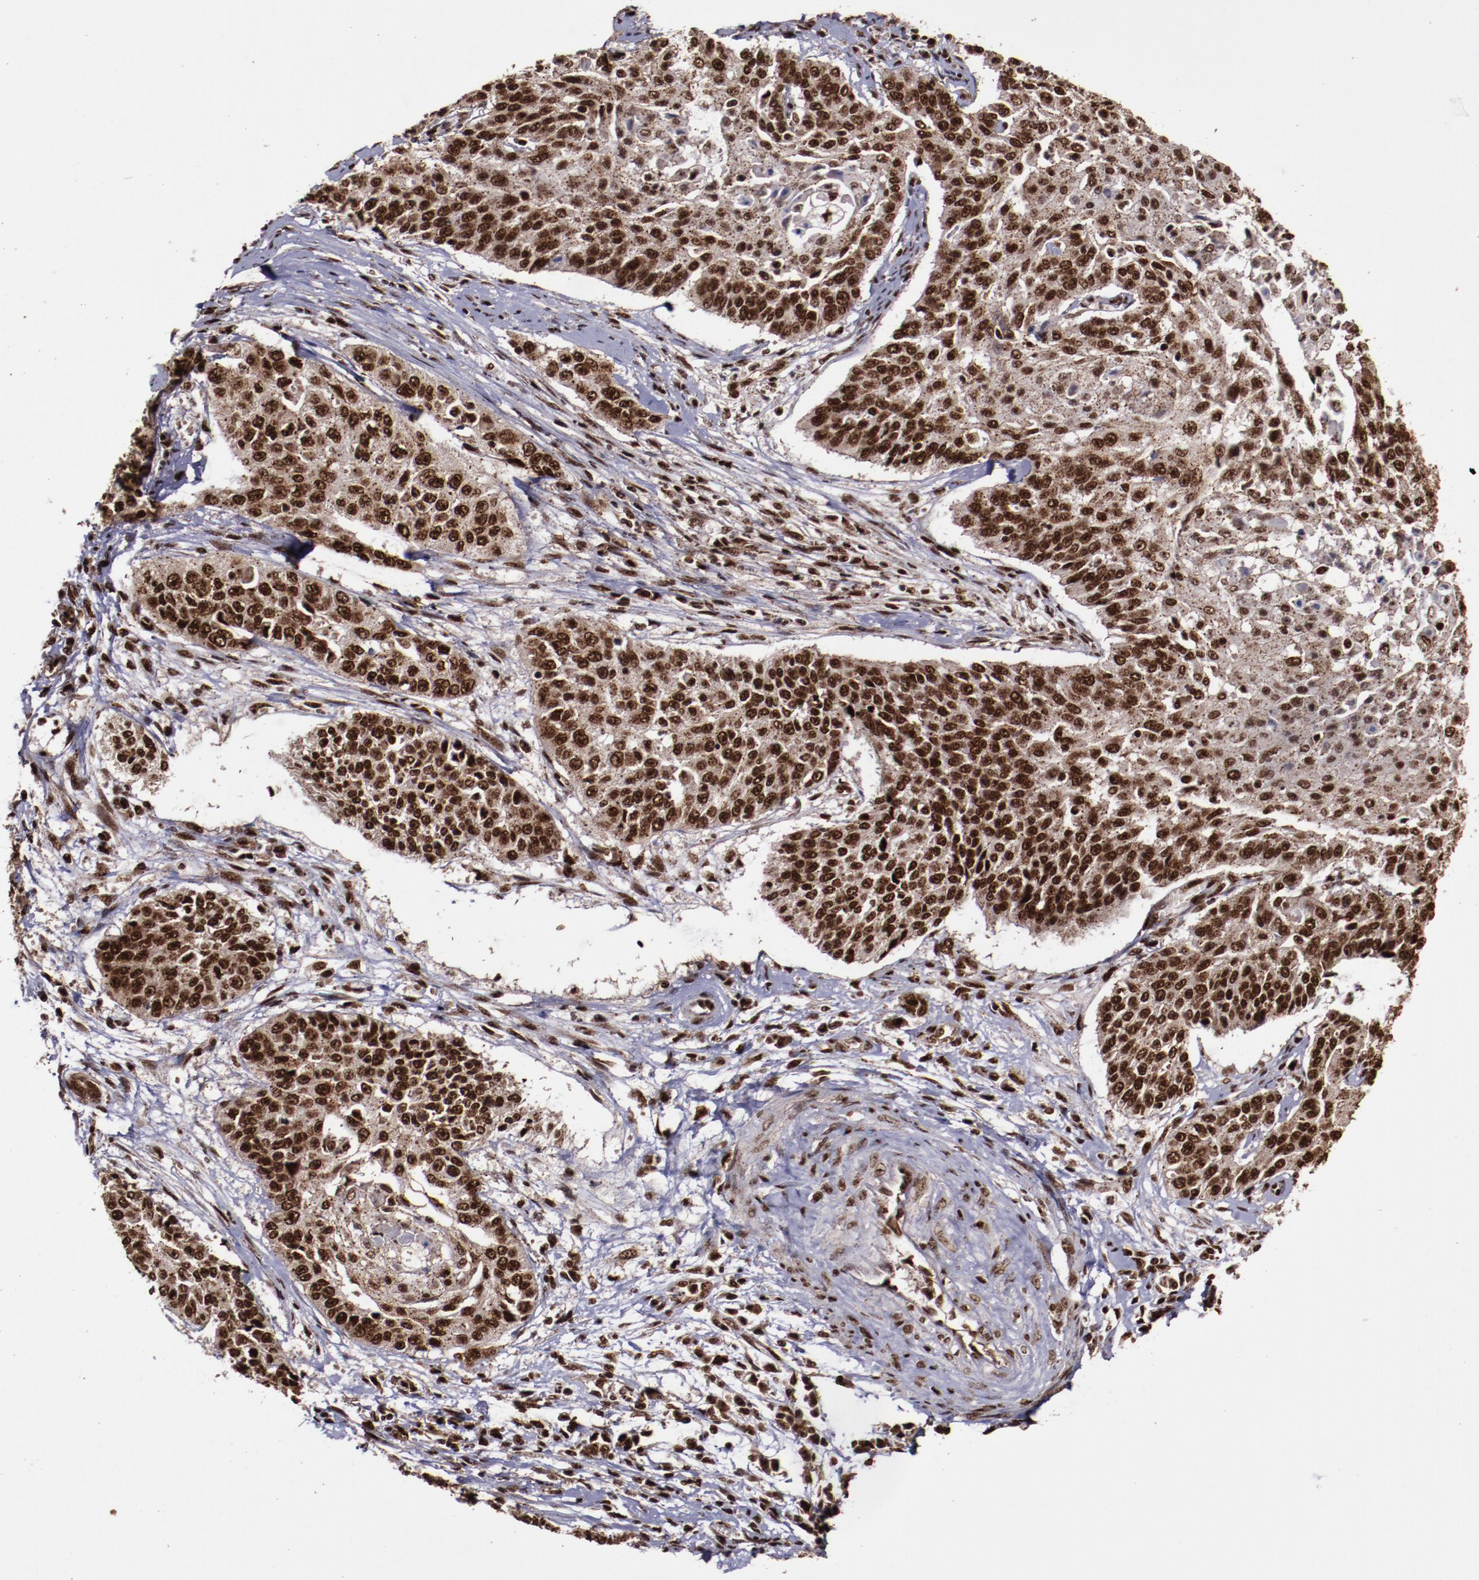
{"staining": {"intensity": "strong", "quantity": ">75%", "location": "cytoplasmic/membranous,nuclear"}, "tissue": "cervical cancer", "cell_type": "Tumor cells", "image_type": "cancer", "snomed": [{"axis": "morphology", "description": "Squamous cell carcinoma, NOS"}, {"axis": "topography", "description": "Cervix"}], "caption": "Protein expression analysis of human cervical squamous cell carcinoma reveals strong cytoplasmic/membranous and nuclear staining in about >75% of tumor cells.", "gene": "SNW1", "patient": {"sex": "female", "age": 64}}